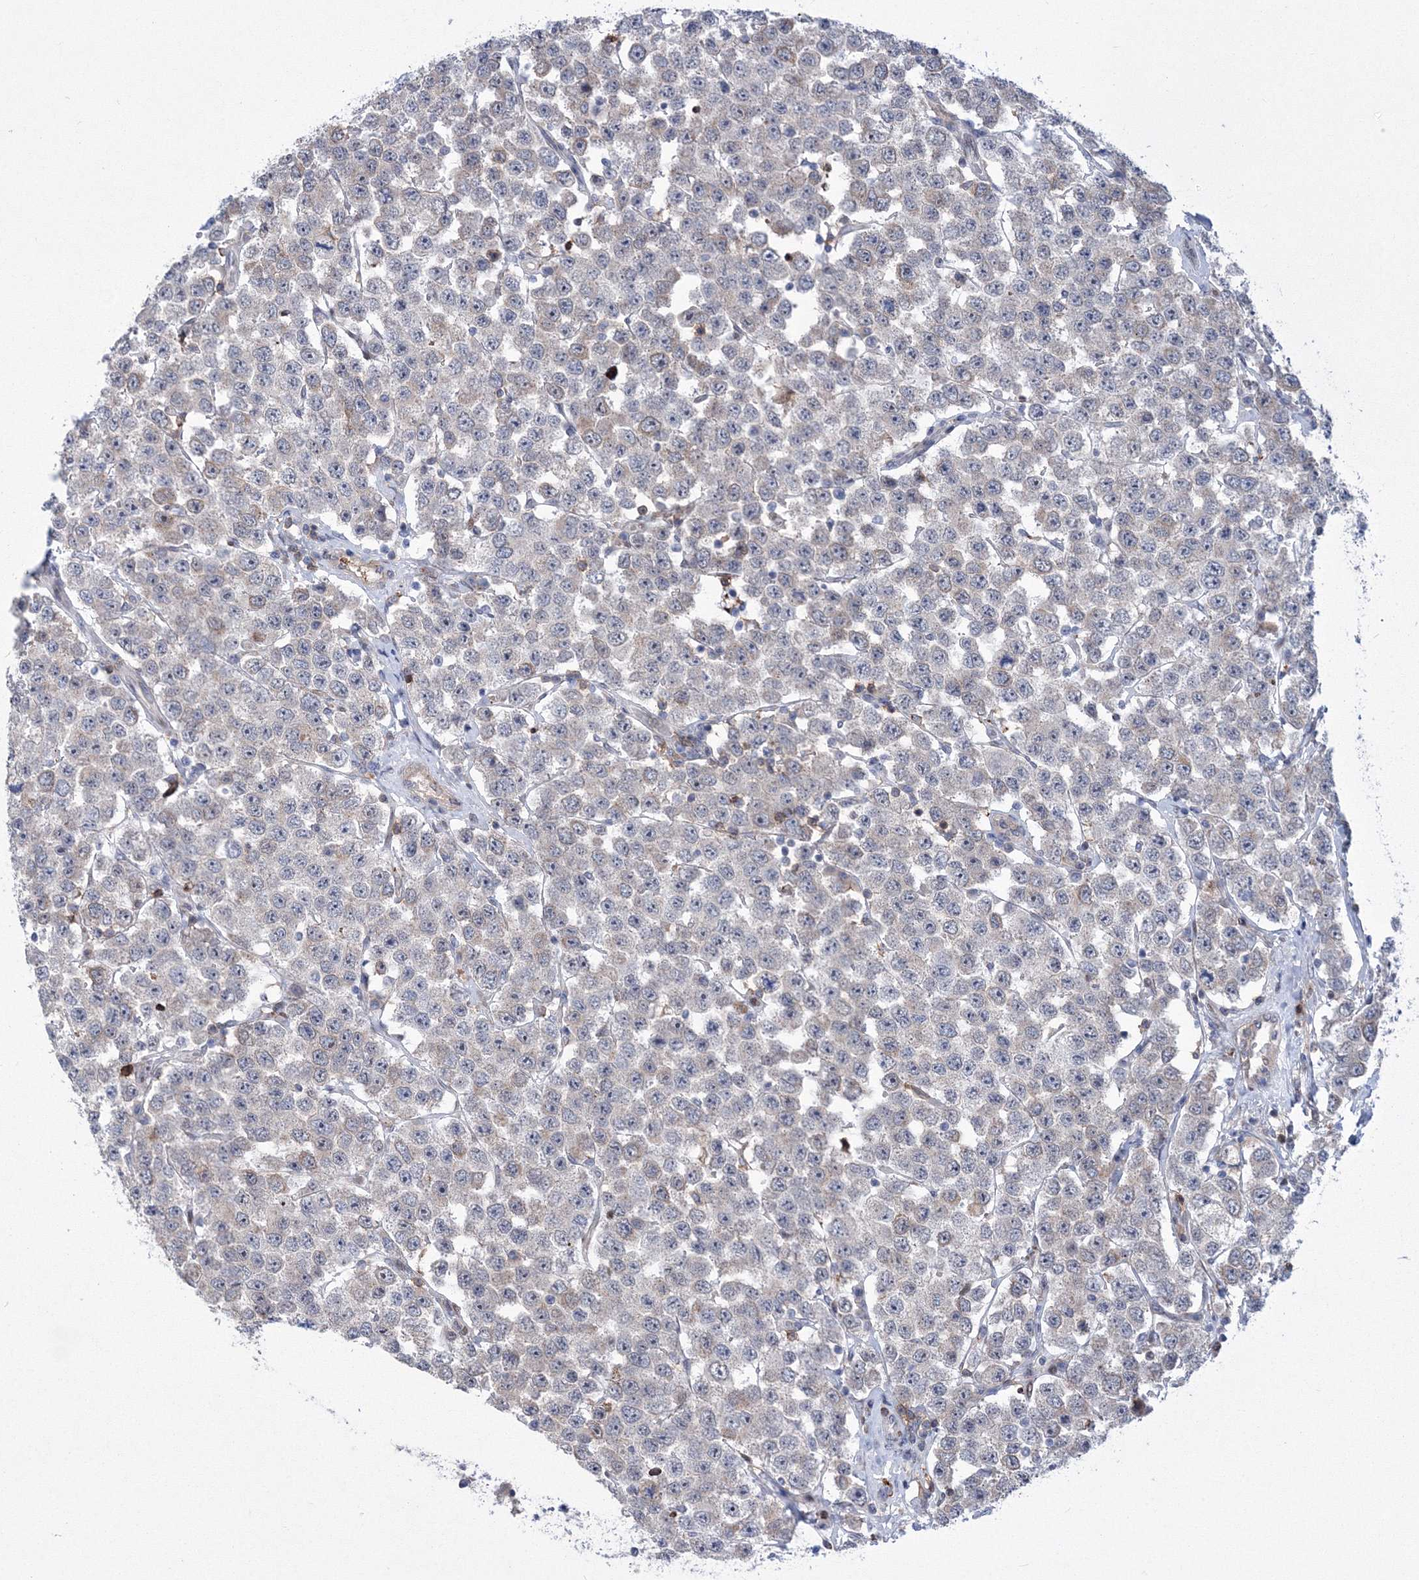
{"staining": {"intensity": "negative", "quantity": "none", "location": "none"}, "tissue": "testis cancer", "cell_type": "Tumor cells", "image_type": "cancer", "snomed": [{"axis": "morphology", "description": "Seminoma, NOS"}, {"axis": "topography", "description": "Testis"}], "caption": "IHC image of neoplastic tissue: human testis seminoma stained with DAB reveals no significant protein expression in tumor cells. (Stains: DAB immunohistochemistry with hematoxylin counter stain, Microscopy: brightfield microscopy at high magnification).", "gene": "RNPEPL1", "patient": {"sex": "male", "age": 28}}